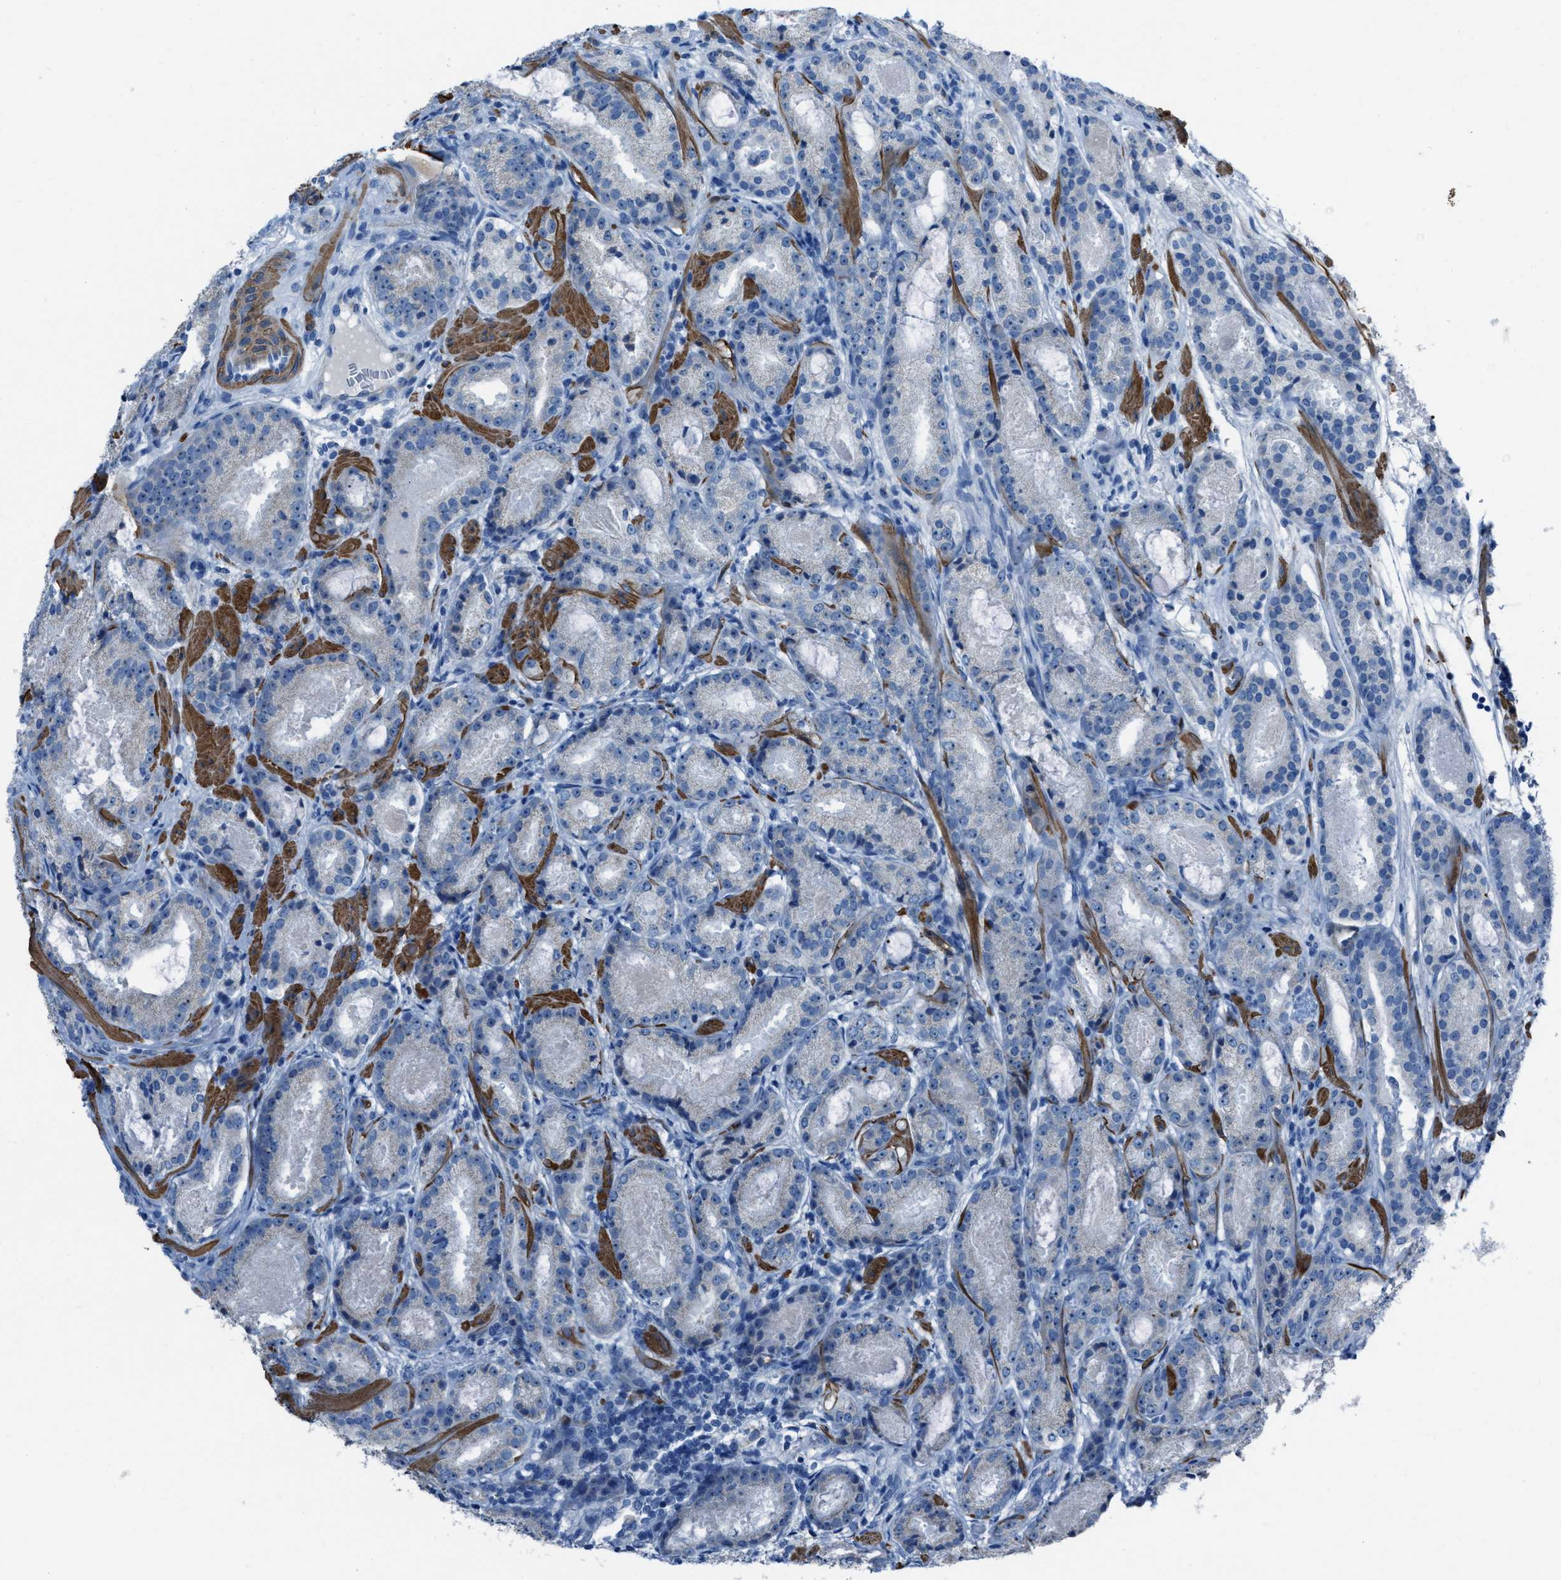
{"staining": {"intensity": "negative", "quantity": "none", "location": "none"}, "tissue": "prostate cancer", "cell_type": "Tumor cells", "image_type": "cancer", "snomed": [{"axis": "morphology", "description": "Adenocarcinoma, Low grade"}, {"axis": "topography", "description": "Prostate"}], "caption": "Immunohistochemistry photomicrograph of neoplastic tissue: adenocarcinoma (low-grade) (prostate) stained with DAB (3,3'-diaminobenzidine) demonstrates no significant protein expression in tumor cells.", "gene": "SPATC1L", "patient": {"sex": "male", "age": 69}}